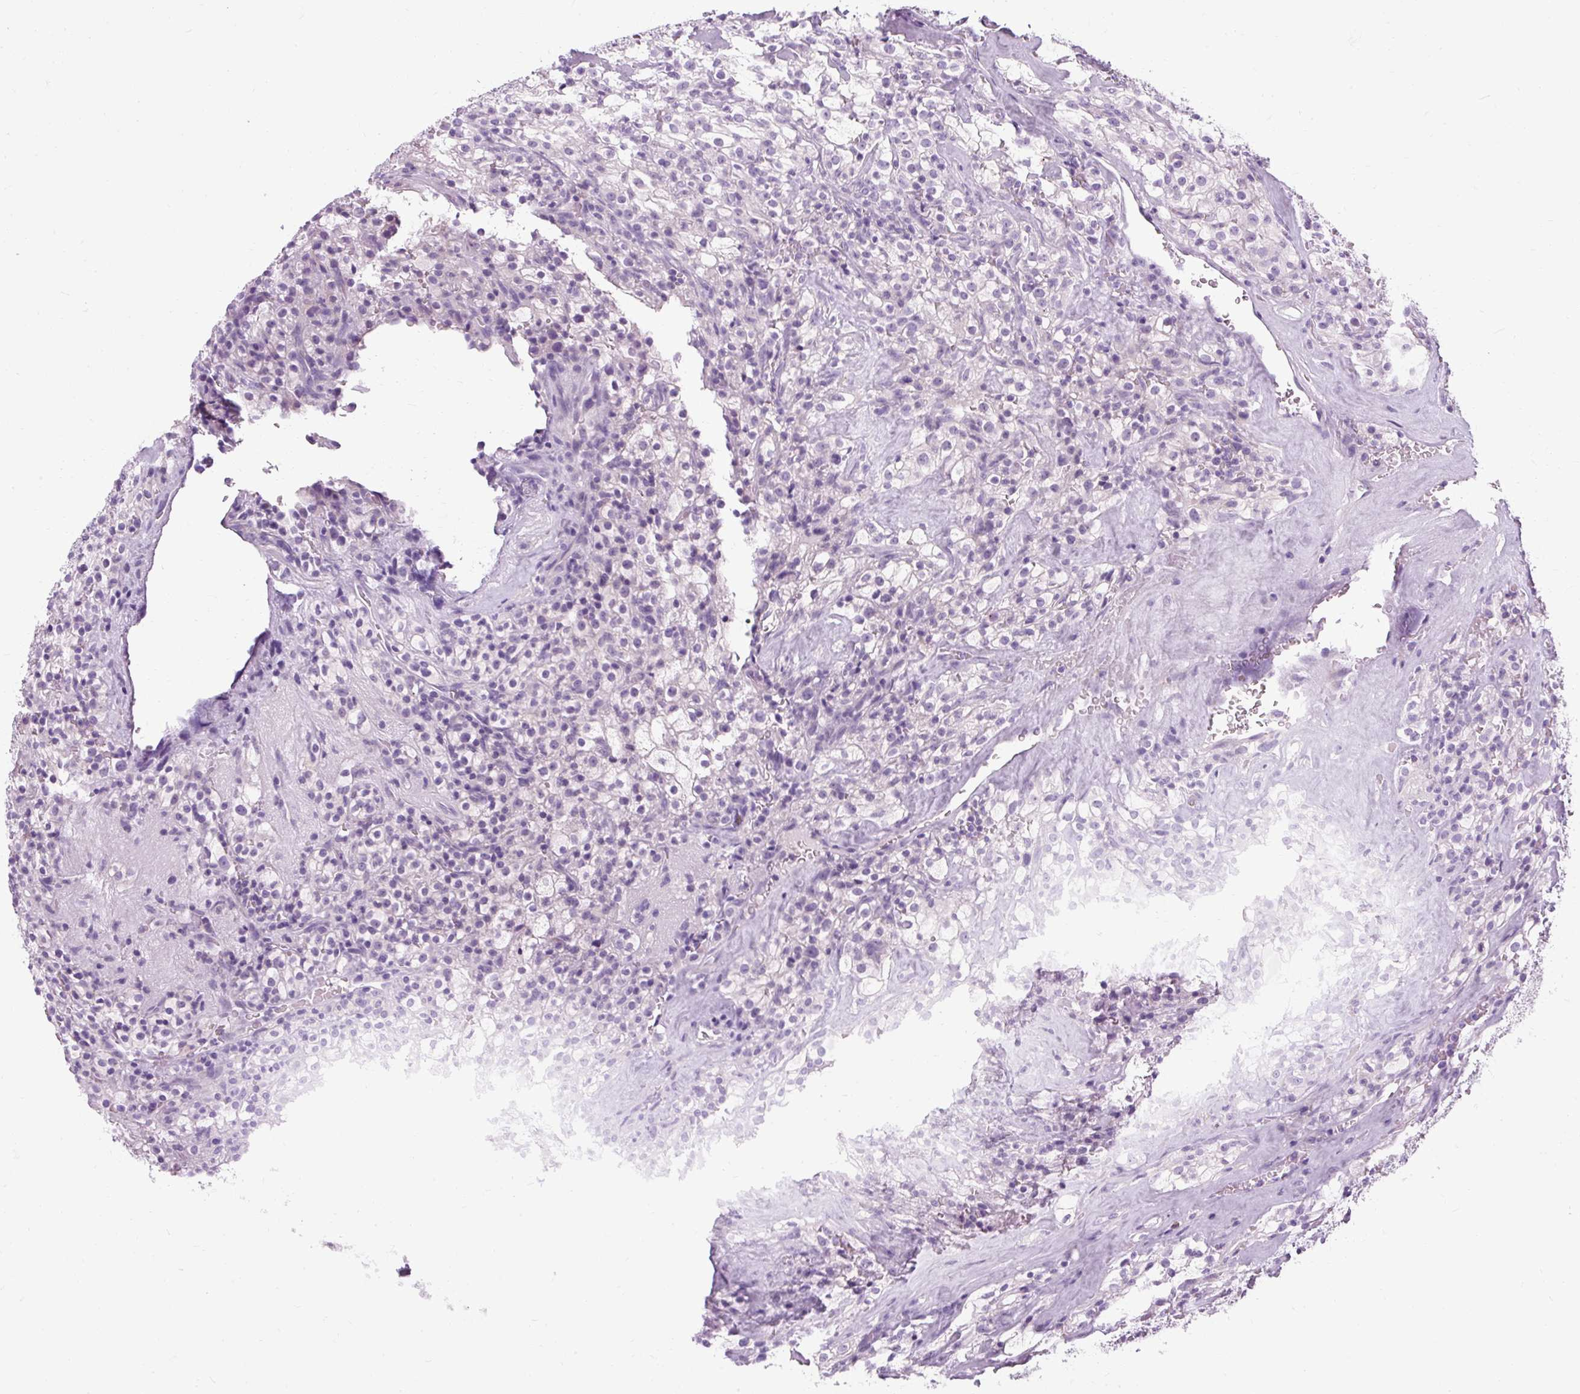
{"staining": {"intensity": "negative", "quantity": "none", "location": "none"}, "tissue": "renal cancer", "cell_type": "Tumor cells", "image_type": "cancer", "snomed": [{"axis": "morphology", "description": "Adenocarcinoma, NOS"}, {"axis": "topography", "description": "Kidney"}], "caption": "IHC micrograph of neoplastic tissue: human renal adenocarcinoma stained with DAB (3,3'-diaminobenzidine) shows no significant protein positivity in tumor cells.", "gene": "B3GNT4", "patient": {"sex": "female", "age": 74}}